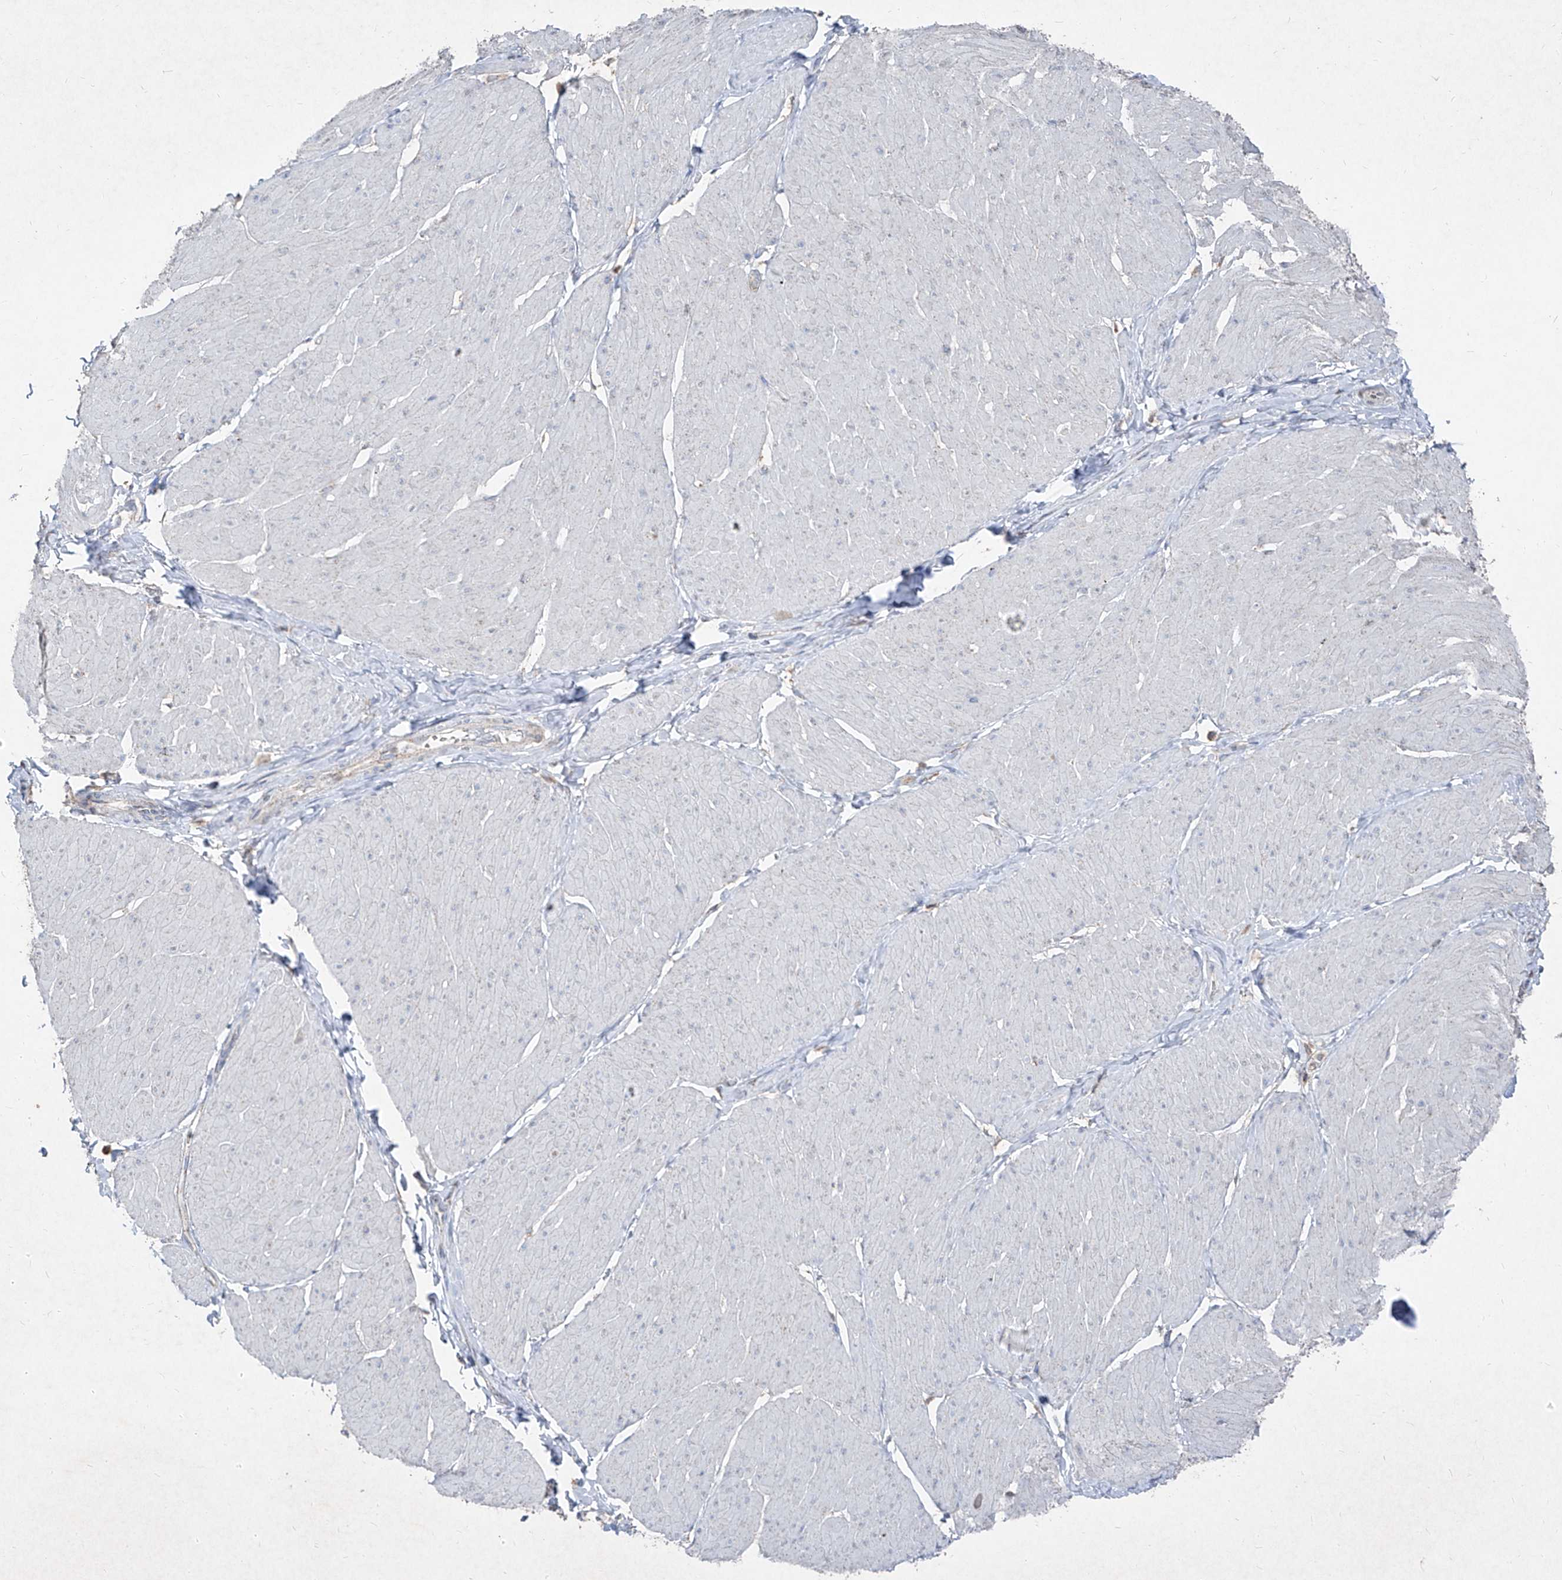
{"staining": {"intensity": "negative", "quantity": "none", "location": "none"}, "tissue": "smooth muscle", "cell_type": "Smooth muscle cells", "image_type": "normal", "snomed": [{"axis": "morphology", "description": "Urothelial carcinoma, High grade"}, {"axis": "topography", "description": "Urinary bladder"}], "caption": "An immunohistochemistry (IHC) micrograph of normal smooth muscle is shown. There is no staining in smooth muscle cells of smooth muscle.", "gene": "ABCD3", "patient": {"sex": "male", "age": 46}}